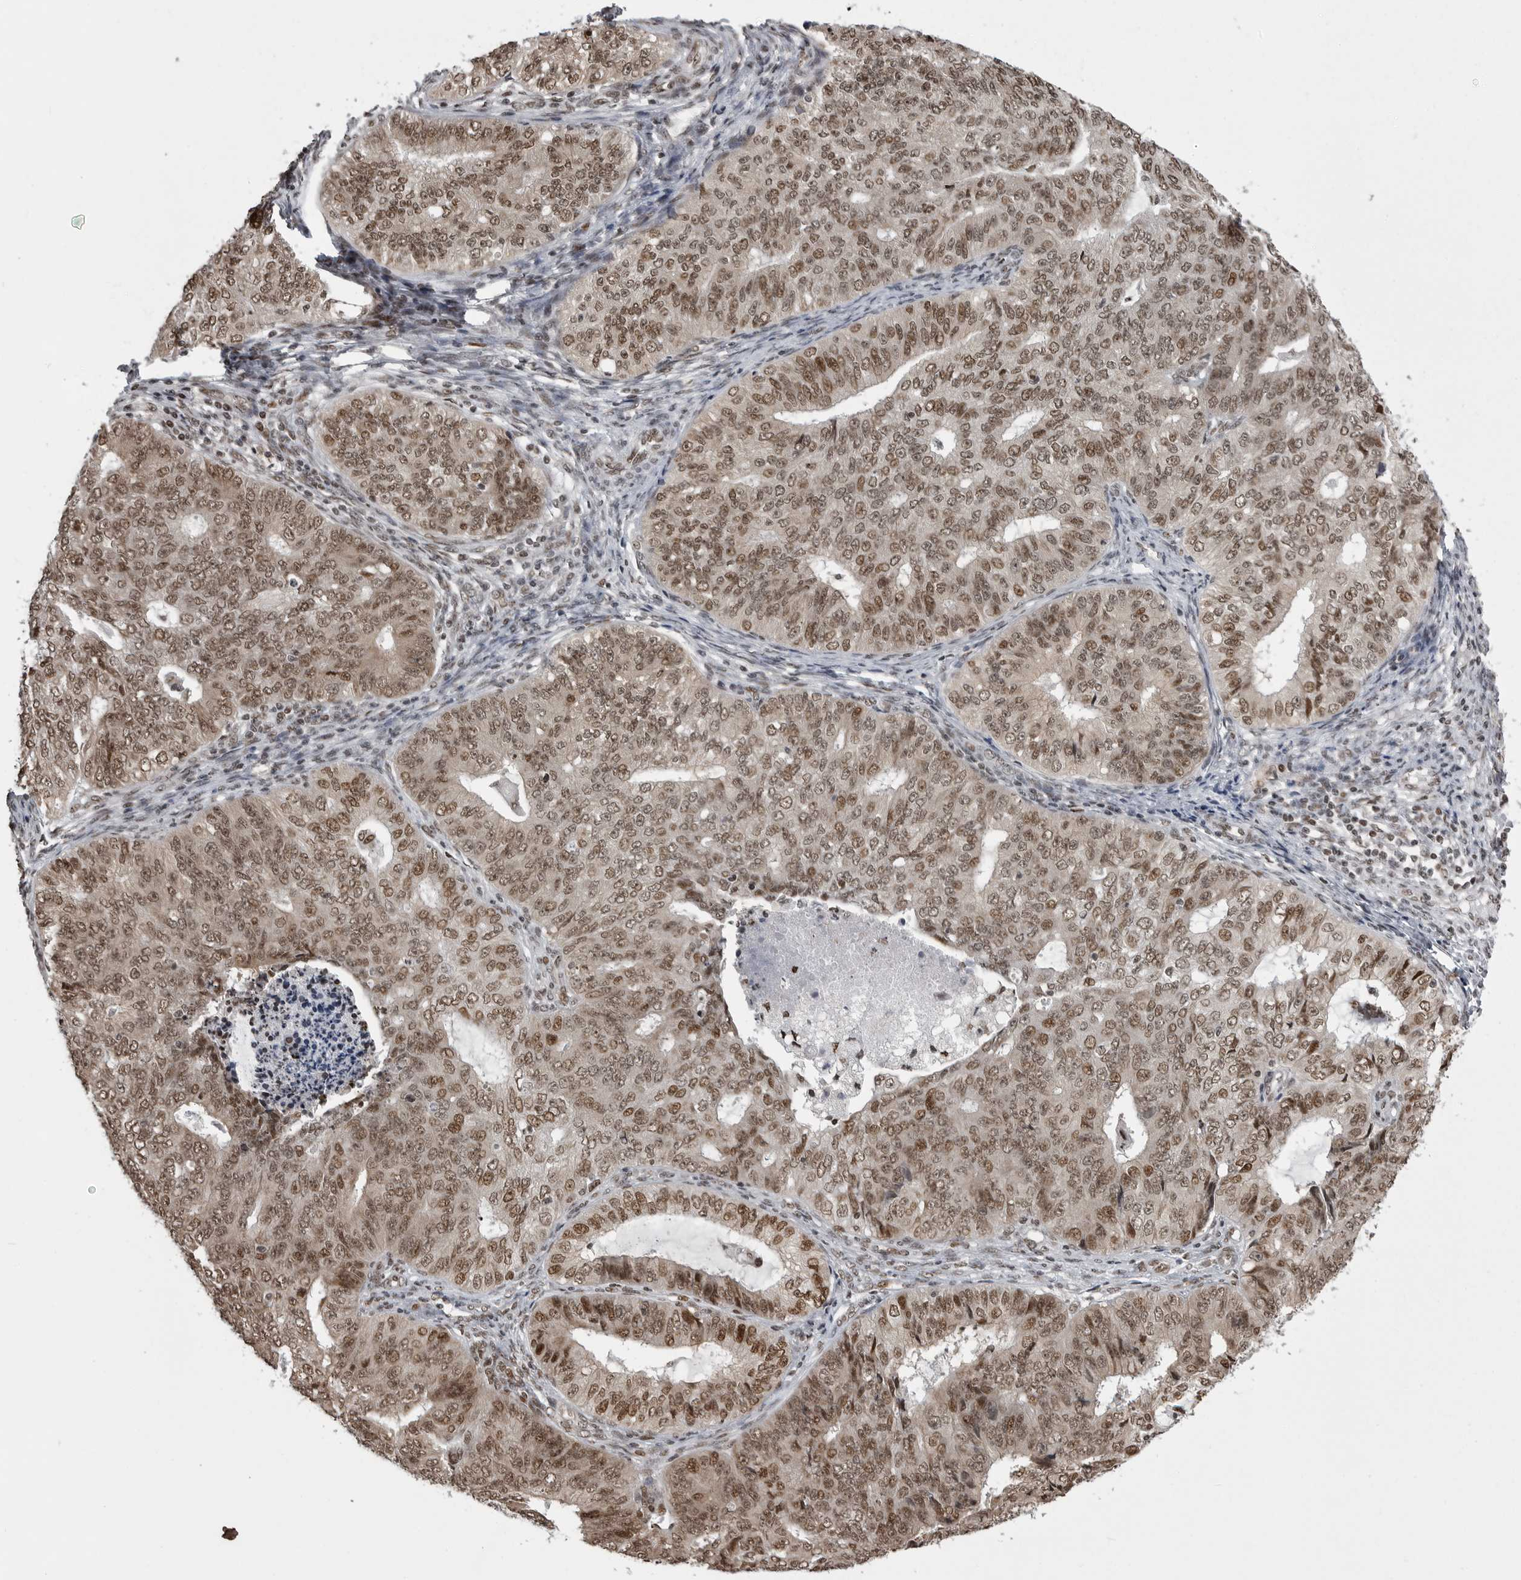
{"staining": {"intensity": "moderate", "quantity": ">75%", "location": "nuclear"}, "tissue": "endometrial cancer", "cell_type": "Tumor cells", "image_type": "cancer", "snomed": [{"axis": "morphology", "description": "Adenocarcinoma, NOS"}, {"axis": "topography", "description": "Endometrium"}], "caption": "Protein expression by immunohistochemistry (IHC) shows moderate nuclear positivity in approximately >75% of tumor cells in adenocarcinoma (endometrial).", "gene": "YAF2", "patient": {"sex": "female", "age": 32}}